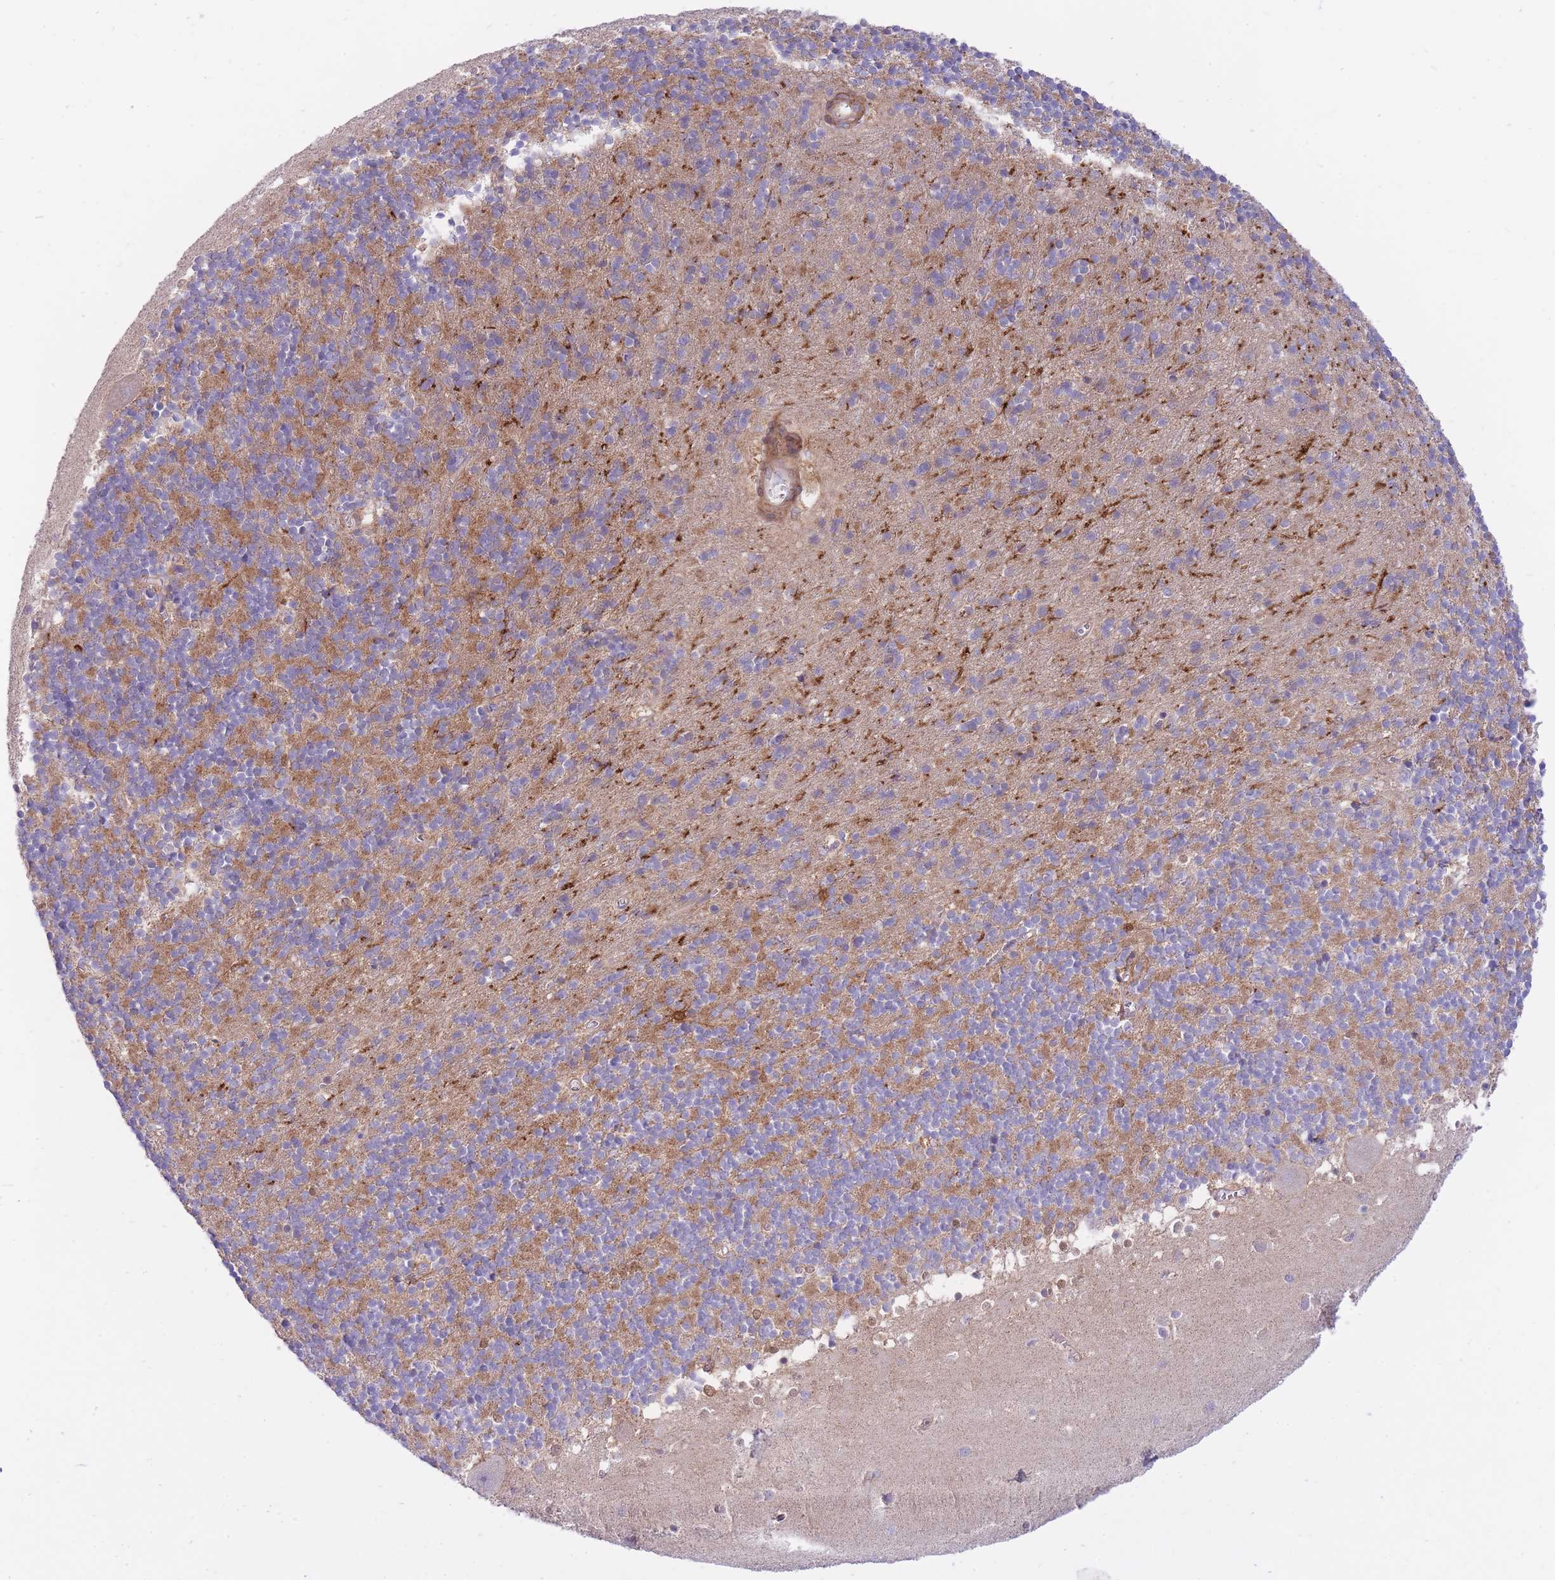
{"staining": {"intensity": "moderate", "quantity": "25%-75%", "location": "cytoplasmic/membranous"}, "tissue": "cerebellum", "cell_type": "Cells in granular layer", "image_type": "normal", "snomed": [{"axis": "morphology", "description": "Normal tissue, NOS"}, {"axis": "topography", "description": "Cerebellum"}], "caption": "The image exhibits immunohistochemical staining of benign cerebellum. There is moderate cytoplasmic/membranous staining is identified in about 25%-75% of cells in granular layer.", "gene": "CHAC1", "patient": {"sex": "male", "age": 54}}